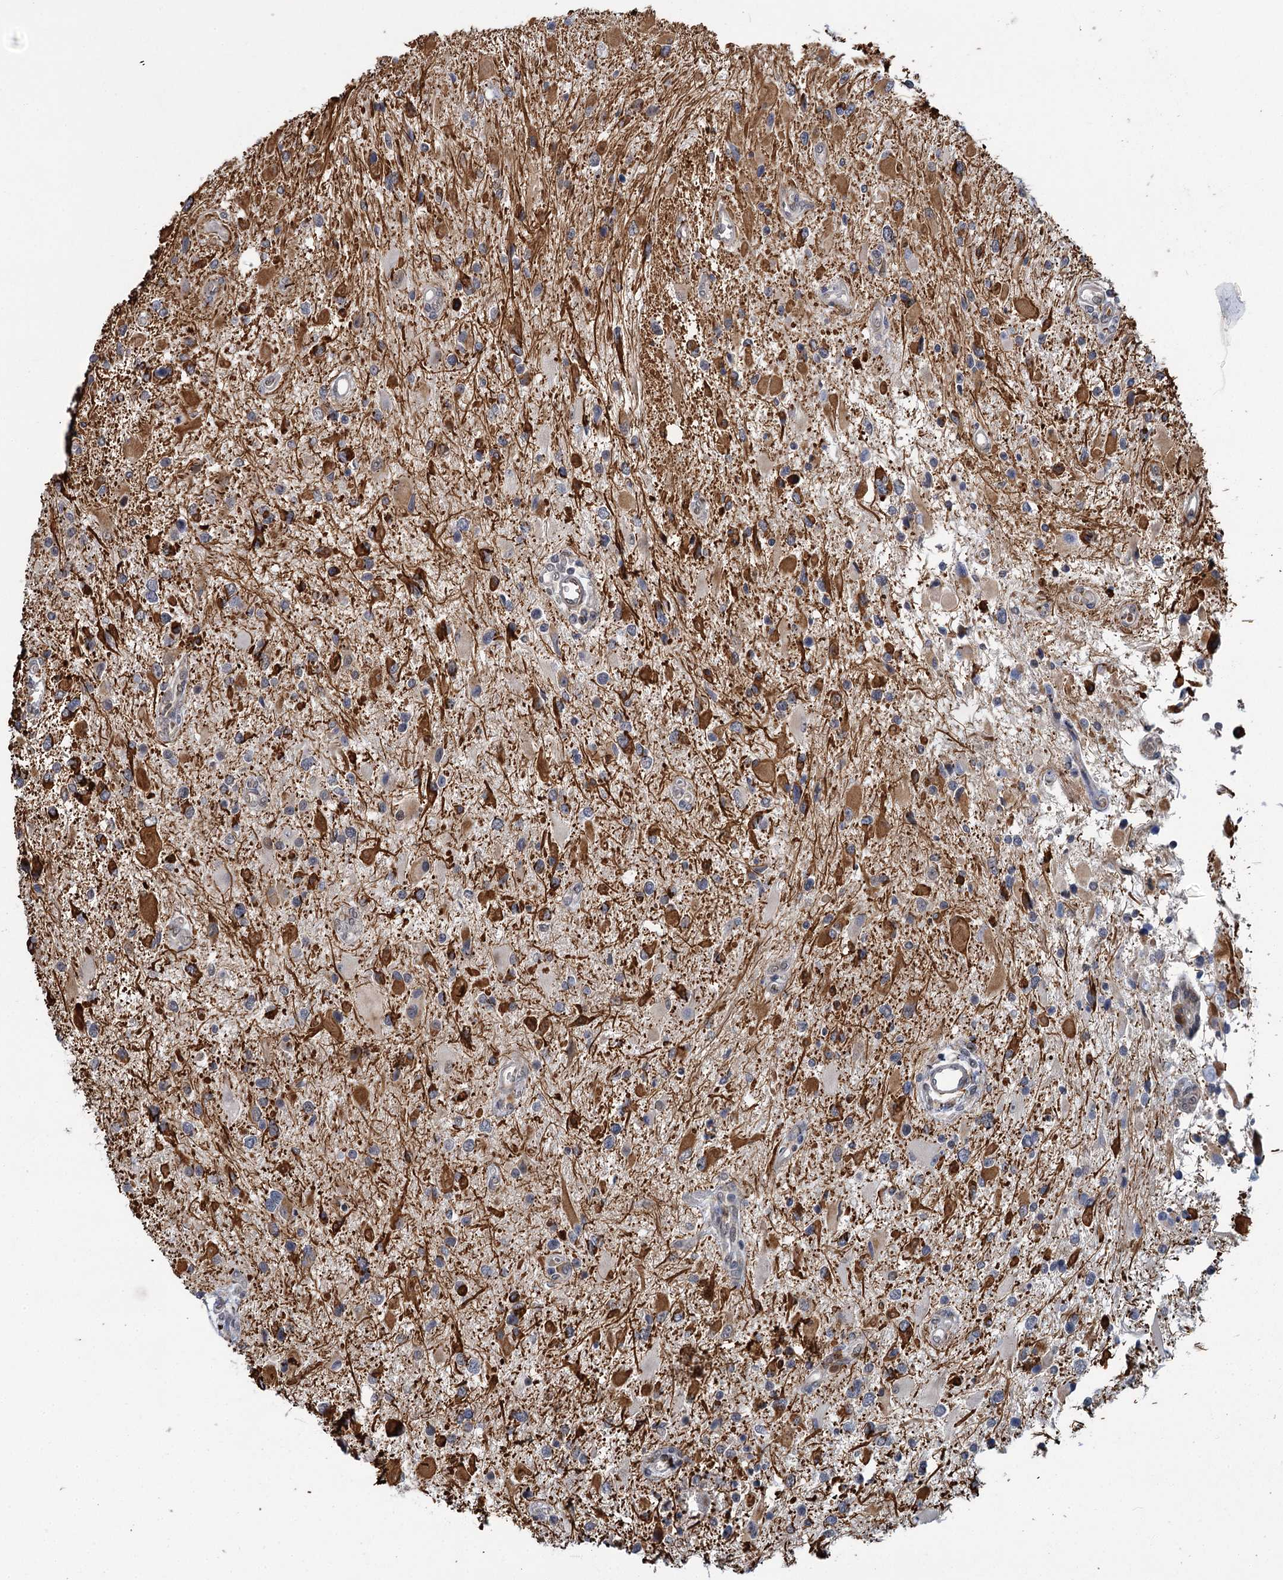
{"staining": {"intensity": "strong", "quantity": "<25%", "location": "cytoplasmic/membranous"}, "tissue": "glioma", "cell_type": "Tumor cells", "image_type": "cancer", "snomed": [{"axis": "morphology", "description": "Glioma, malignant, High grade"}, {"axis": "topography", "description": "Brain"}], "caption": "Glioma stained with a protein marker demonstrates strong staining in tumor cells.", "gene": "APBA2", "patient": {"sex": "male", "age": 53}}